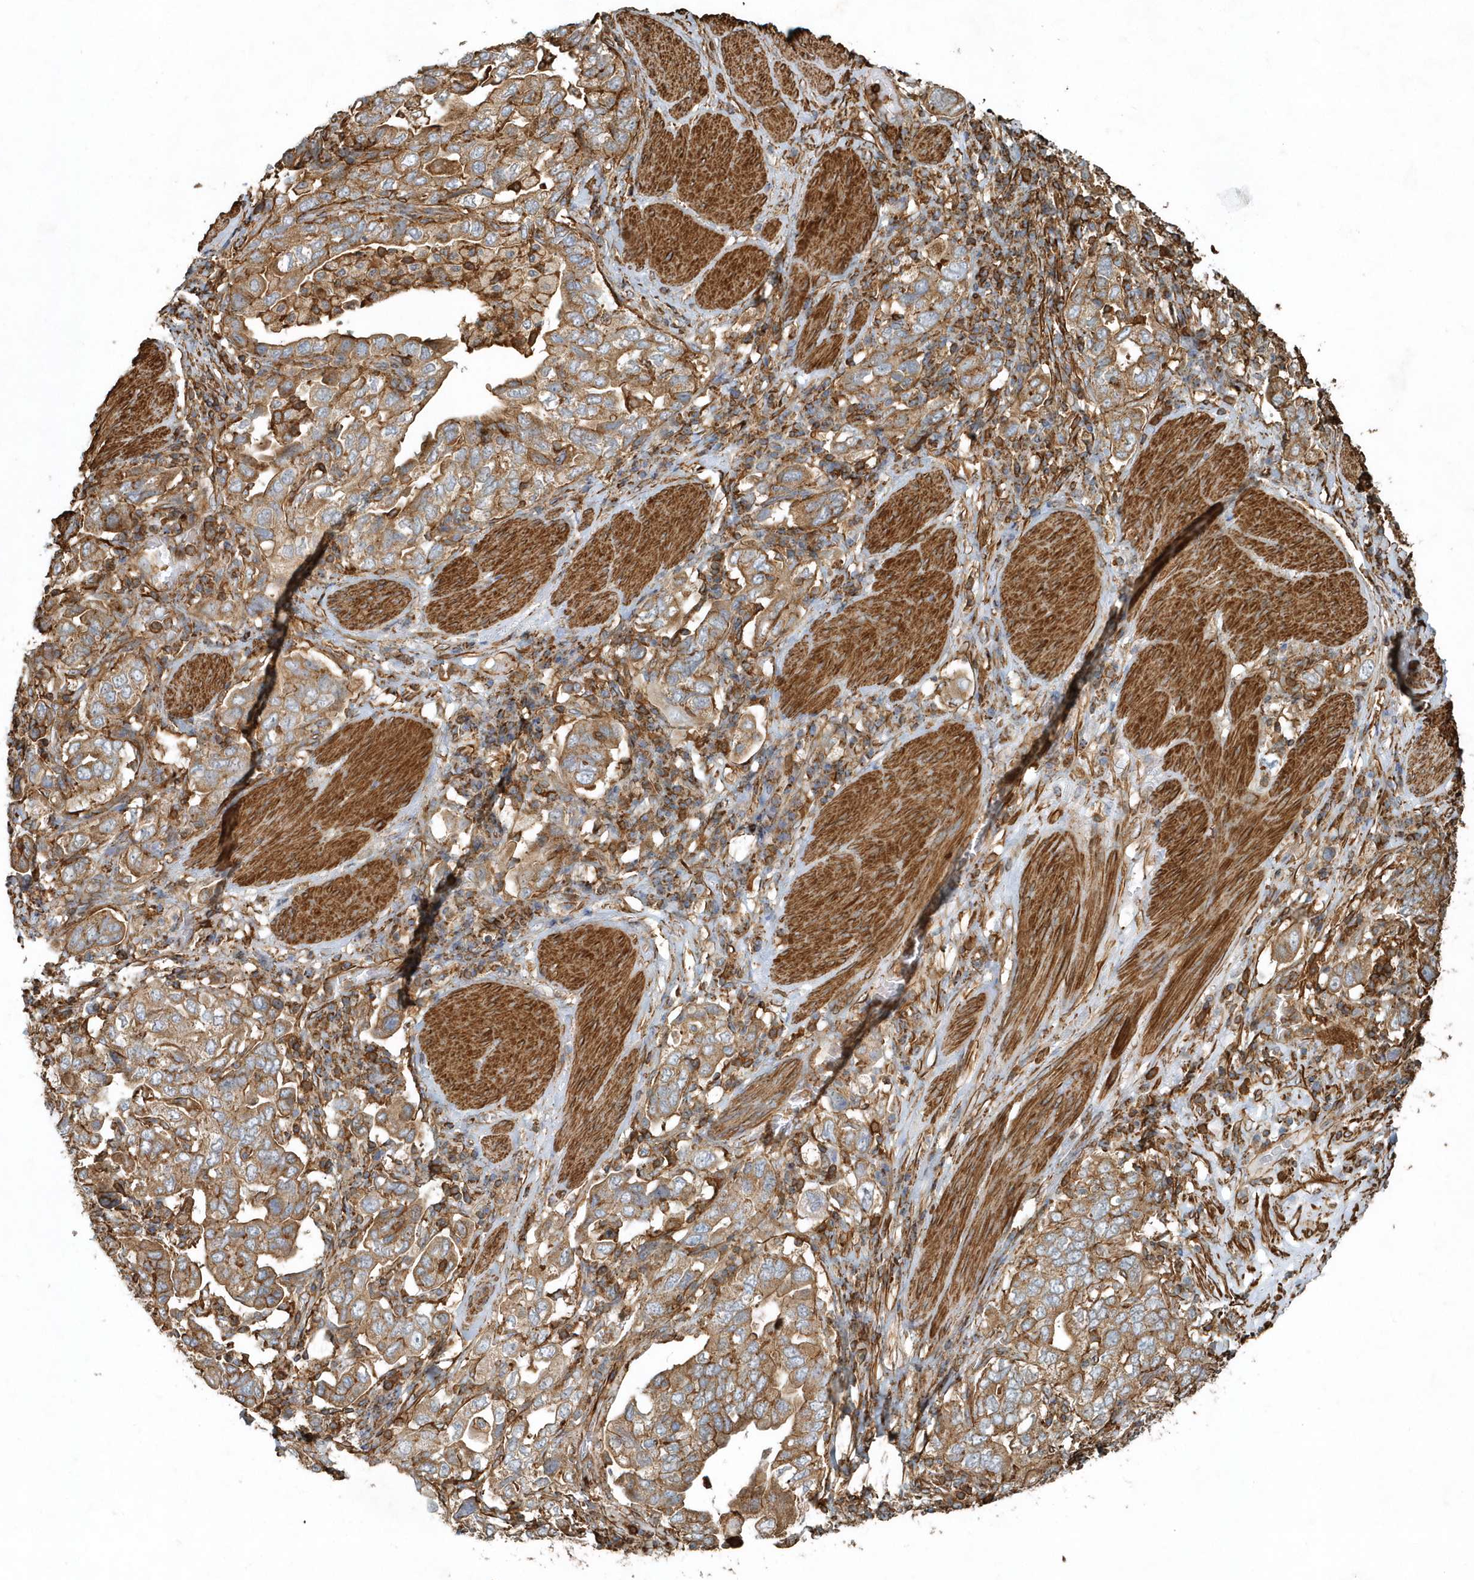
{"staining": {"intensity": "moderate", "quantity": ">75%", "location": "cytoplasmic/membranous"}, "tissue": "stomach cancer", "cell_type": "Tumor cells", "image_type": "cancer", "snomed": [{"axis": "morphology", "description": "Adenocarcinoma, NOS"}, {"axis": "topography", "description": "Stomach, upper"}], "caption": "This histopathology image exhibits IHC staining of stomach cancer (adenocarcinoma), with medium moderate cytoplasmic/membranous positivity in approximately >75% of tumor cells.", "gene": "MMUT", "patient": {"sex": "male", "age": 62}}